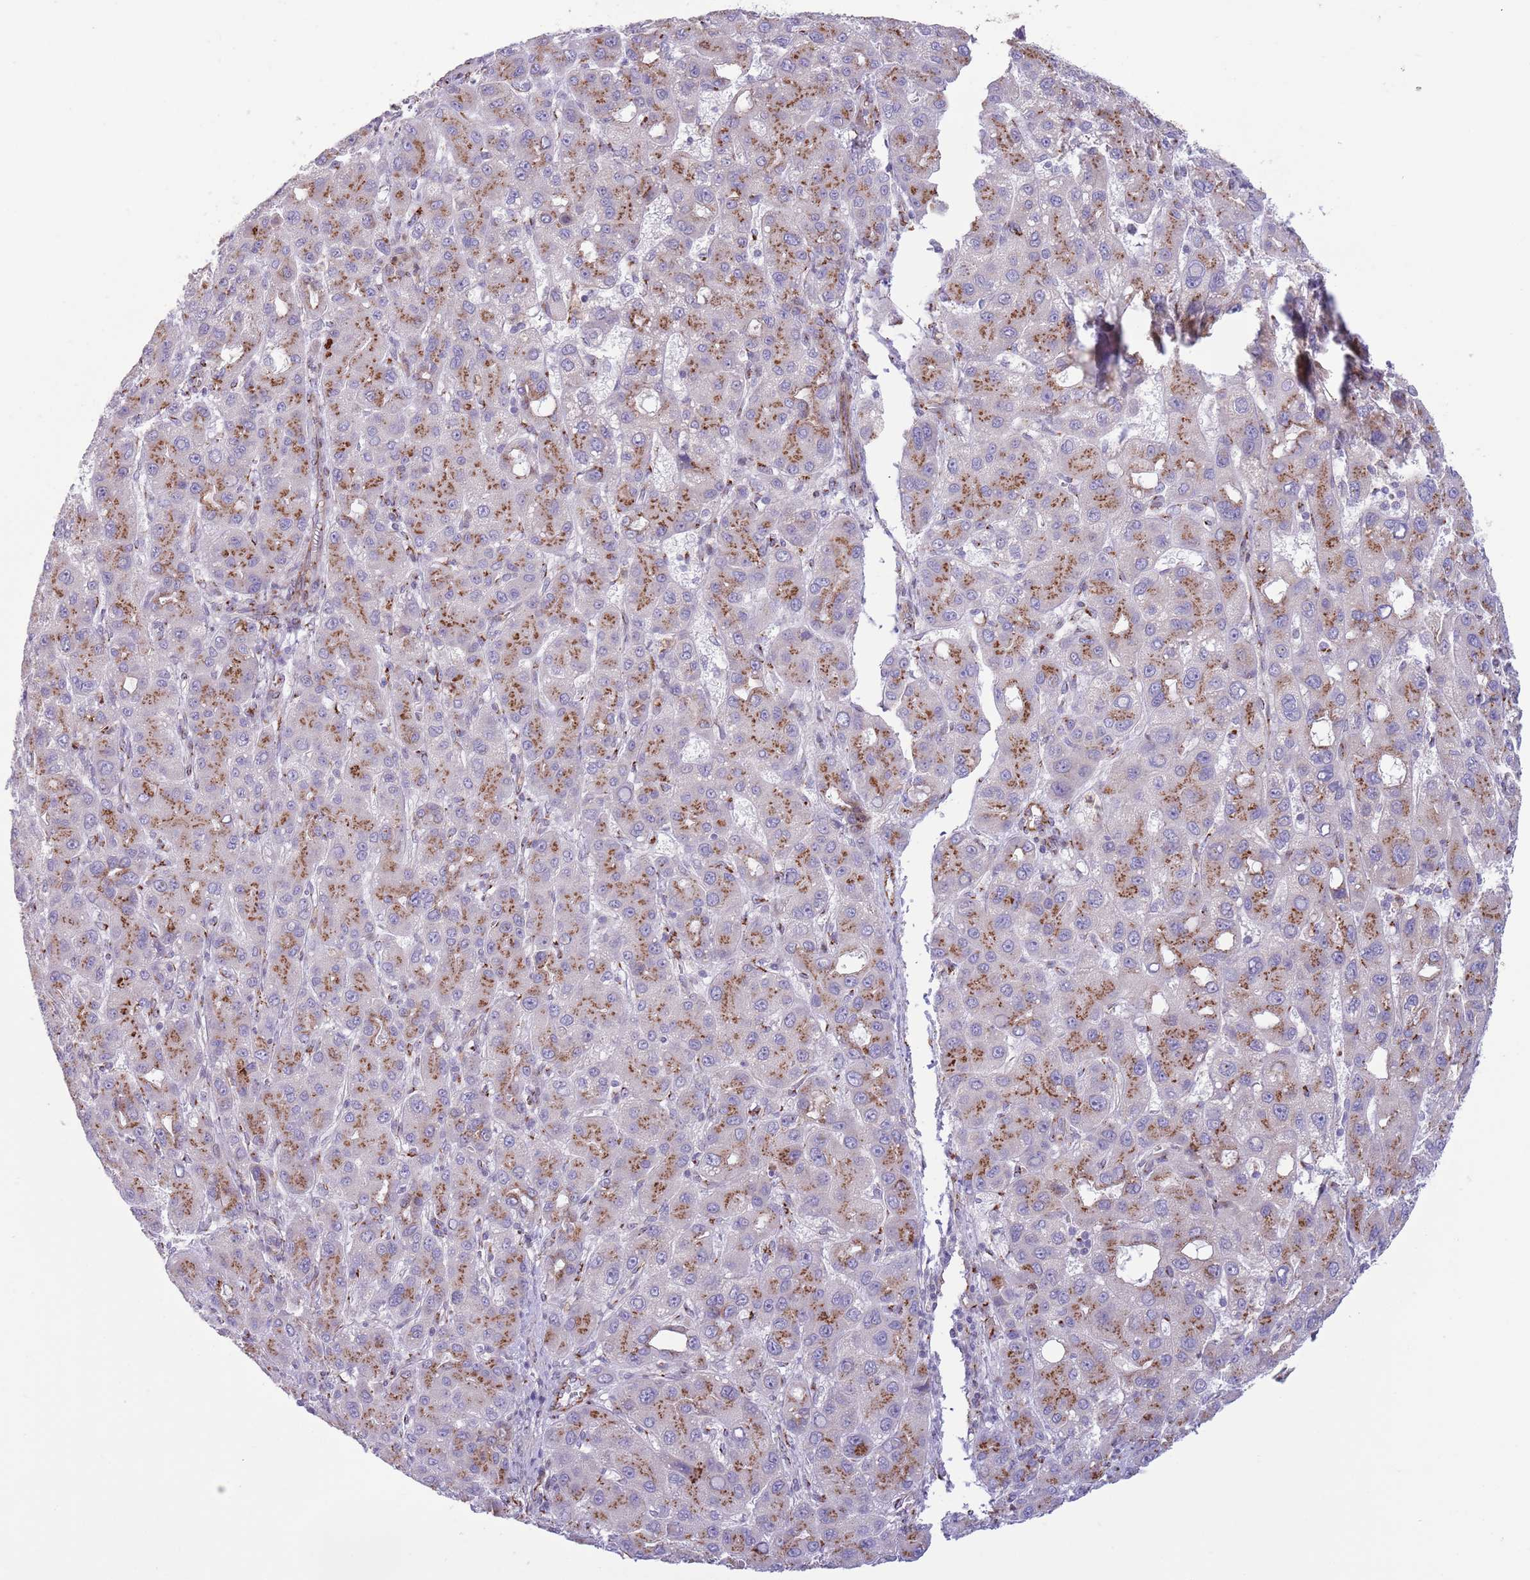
{"staining": {"intensity": "strong", "quantity": ">75%", "location": "cytoplasmic/membranous"}, "tissue": "liver cancer", "cell_type": "Tumor cells", "image_type": "cancer", "snomed": [{"axis": "morphology", "description": "Carcinoma, Hepatocellular, NOS"}, {"axis": "topography", "description": "Liver"}], "caption": "There is high levels of strong cytoplasmic/membranous staining in tumor cells of liver cancer, as demonstrated by immunohistochemical staining (brown color).", "gene": "C20orf96", "patient": {"sex": "male", "age": 55}}